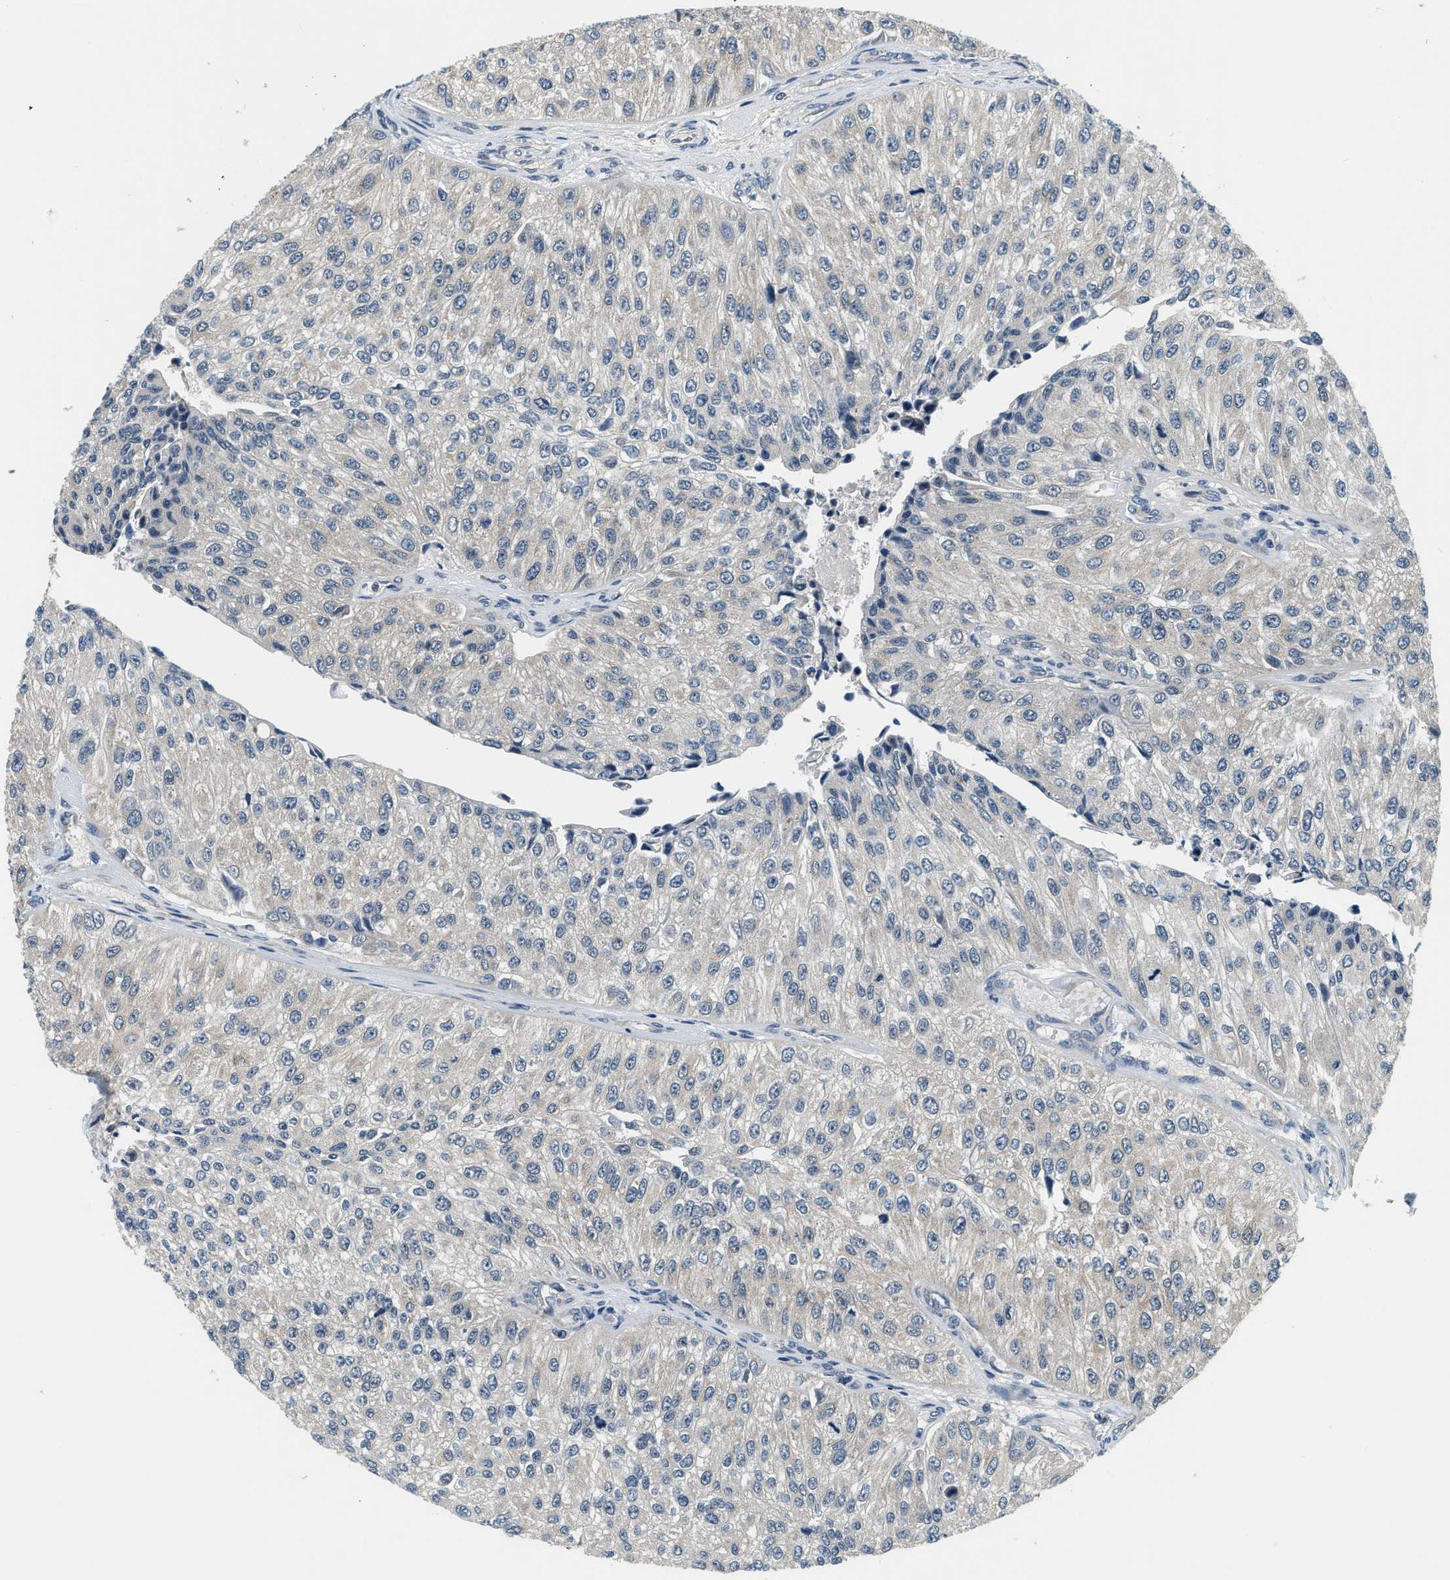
{"staining": {"intensity": "negative", "quantity": "none", "location": "none"}, "tissue": "urothelial cancer", "cell_type": "Tumor cells", "image_type": "cancer", "snomed": [{"axis": "morphology", "description": "Urothelial carcinoma, High grade"}, {"axis": "topography", "description": "Kidney"}, {"axis": "topography", "description": "Urinary bladder"}], "caption": "Tumor cells show no significant protein expression in urothelial cancer.", "gene": "YAE1", "patient": {"sex": "male", "age": 77}}